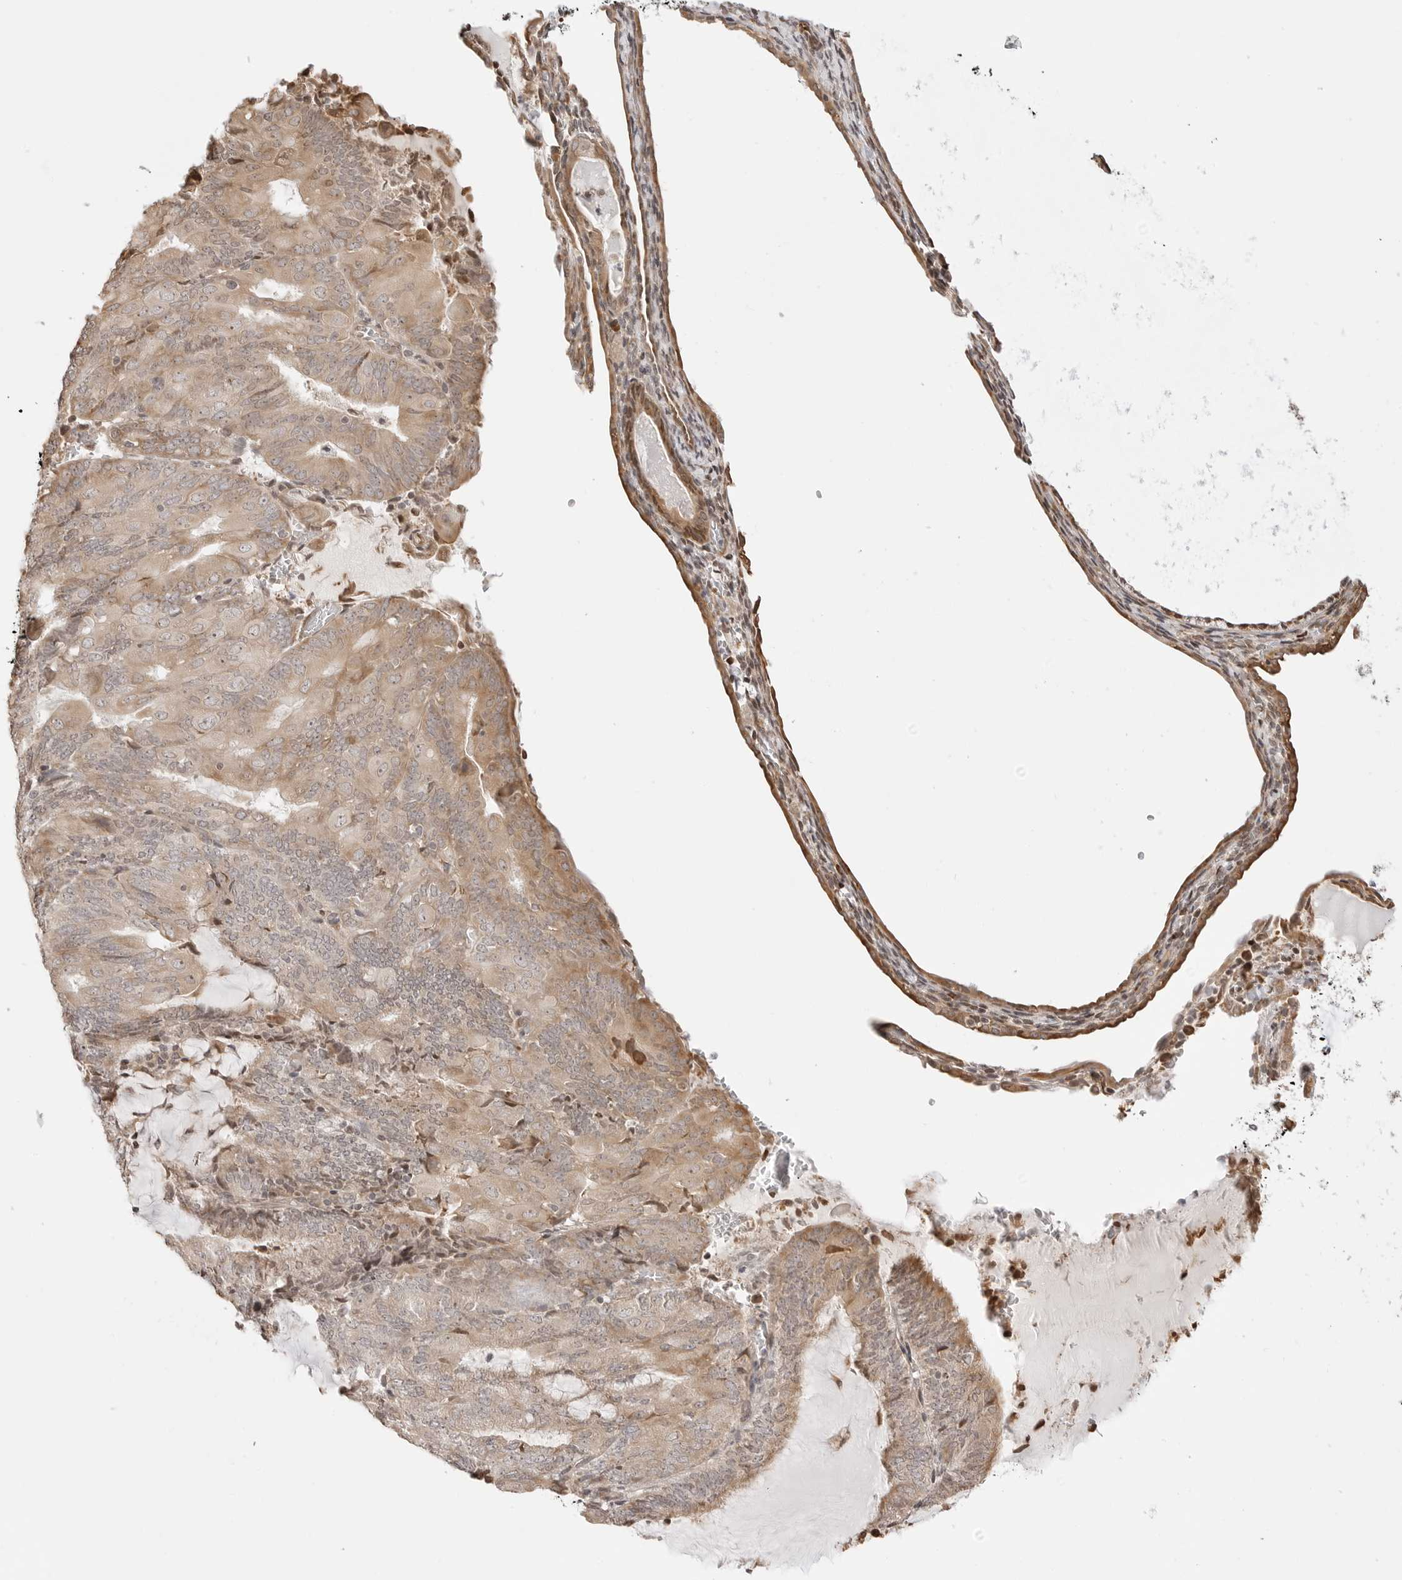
{"staining": {"intensity": "weak", "quantity": "25%-75%", "location": "cytoplasmic/membranous"}, "tissue": "endometrial cancer", "cell_type": "Tumor cells", "image_type": "cancer", "snomed": [{"axis": "morphology", "description": "Adenocarcinoma, NOS"}, {"axis": "topography", "description": "Endometrium"}], "caption": "Tumor cells exhibit weak cytoplasmic/membranous staining in about 25%-75% of cells in endometrial adenocarcinoma. Immunohistochemistry stains the protein of interest in brown and the nuclei are stained blue.", "gene": "FKBP14", "patient": {"sex": "female", "age": 81}}